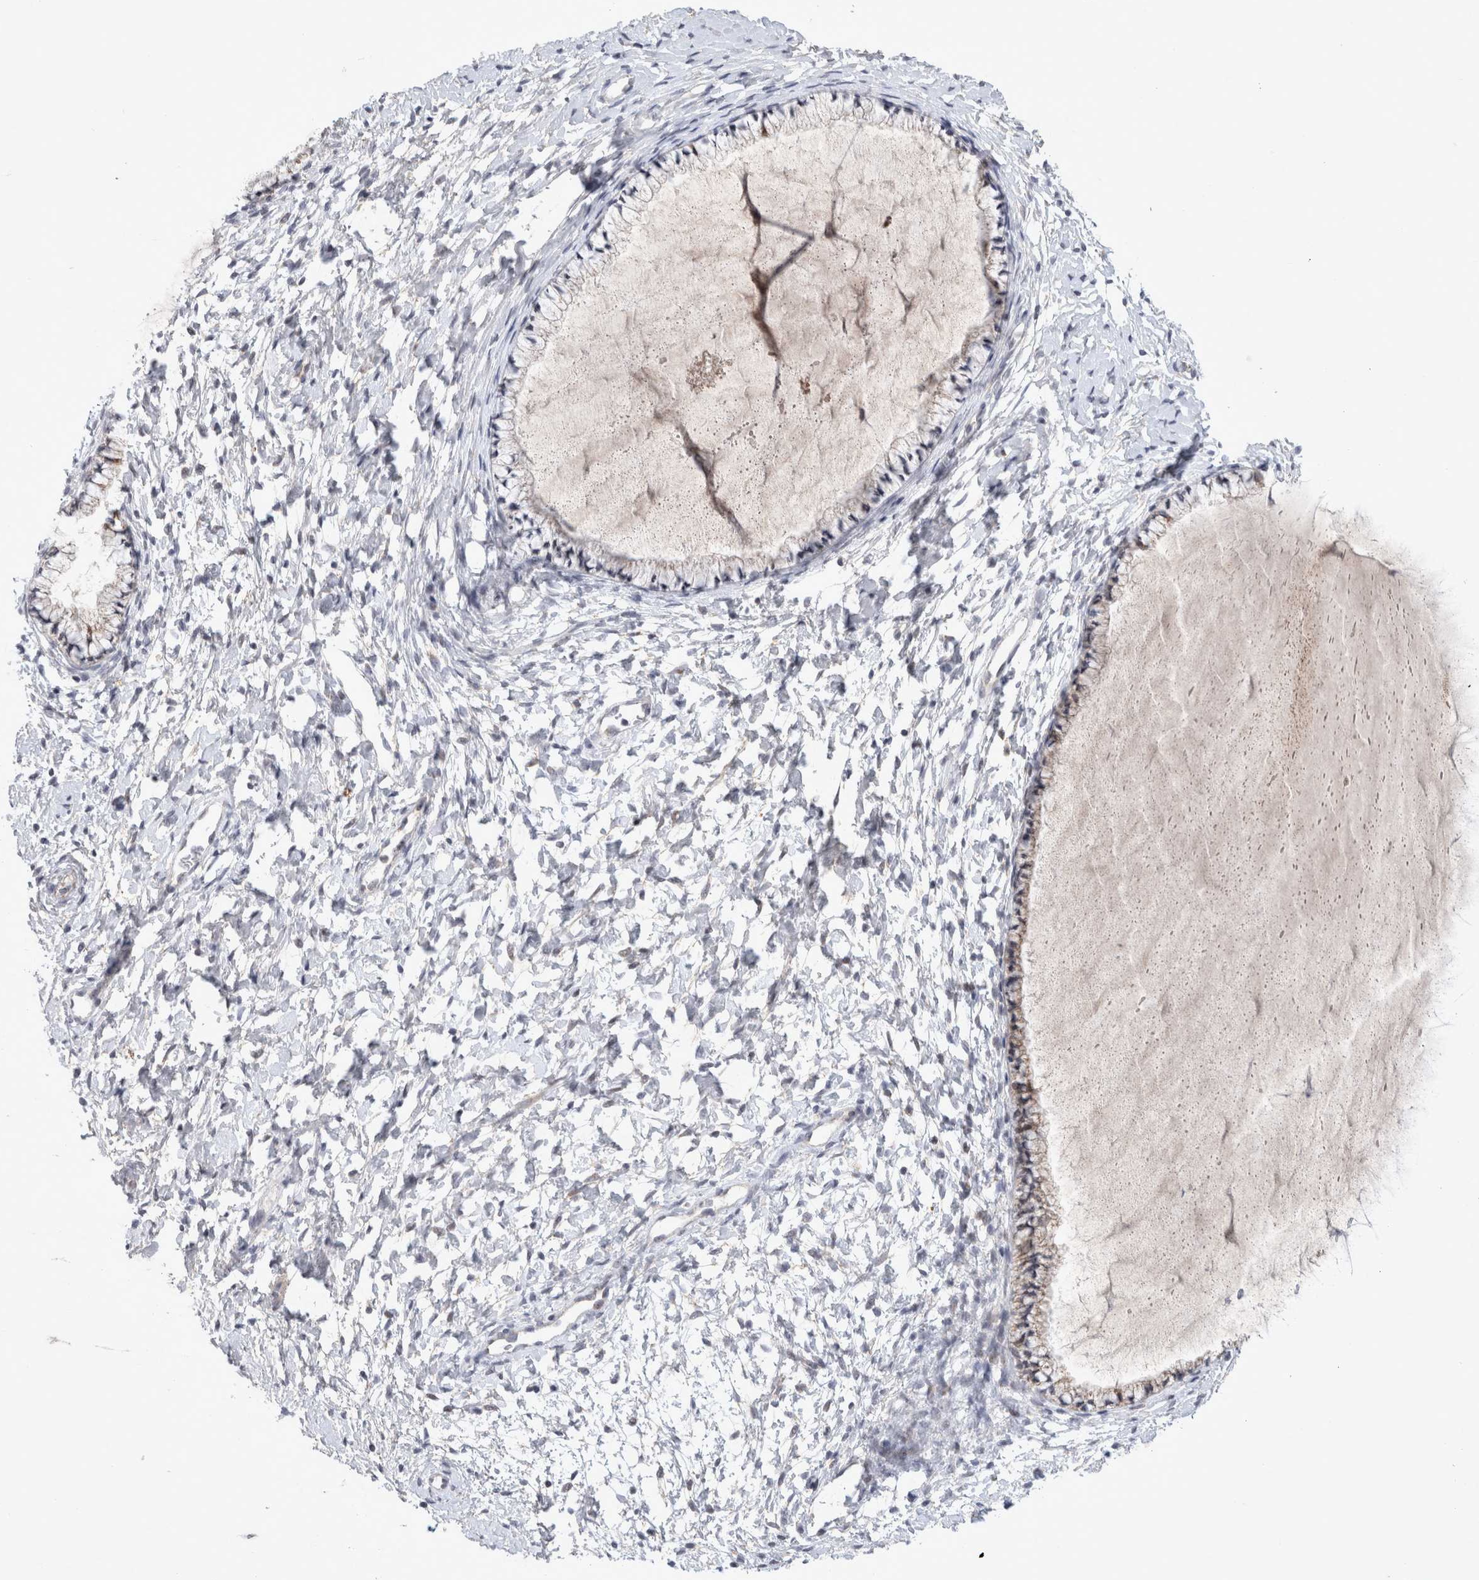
{"staining": {"intensity": "weak", "quantity": "25%-75%", "location": "cytoplasmic/membranous"}, "tissue": "cervix", "cell_type": "Glandular cells", "image_type": "normal", "snomed": [{"axis": "morphology", "description": "Normal tissue, NOS"}, {"axis": "topography", "description": "Cervix"}], "caption": "A histopathology image of human cervix stained for a protein displays weak cytoplasmic/membranous brown staining in glandular cells.", "gene": "MRPL37", "patient": {"sex": "female", "age": 72}}